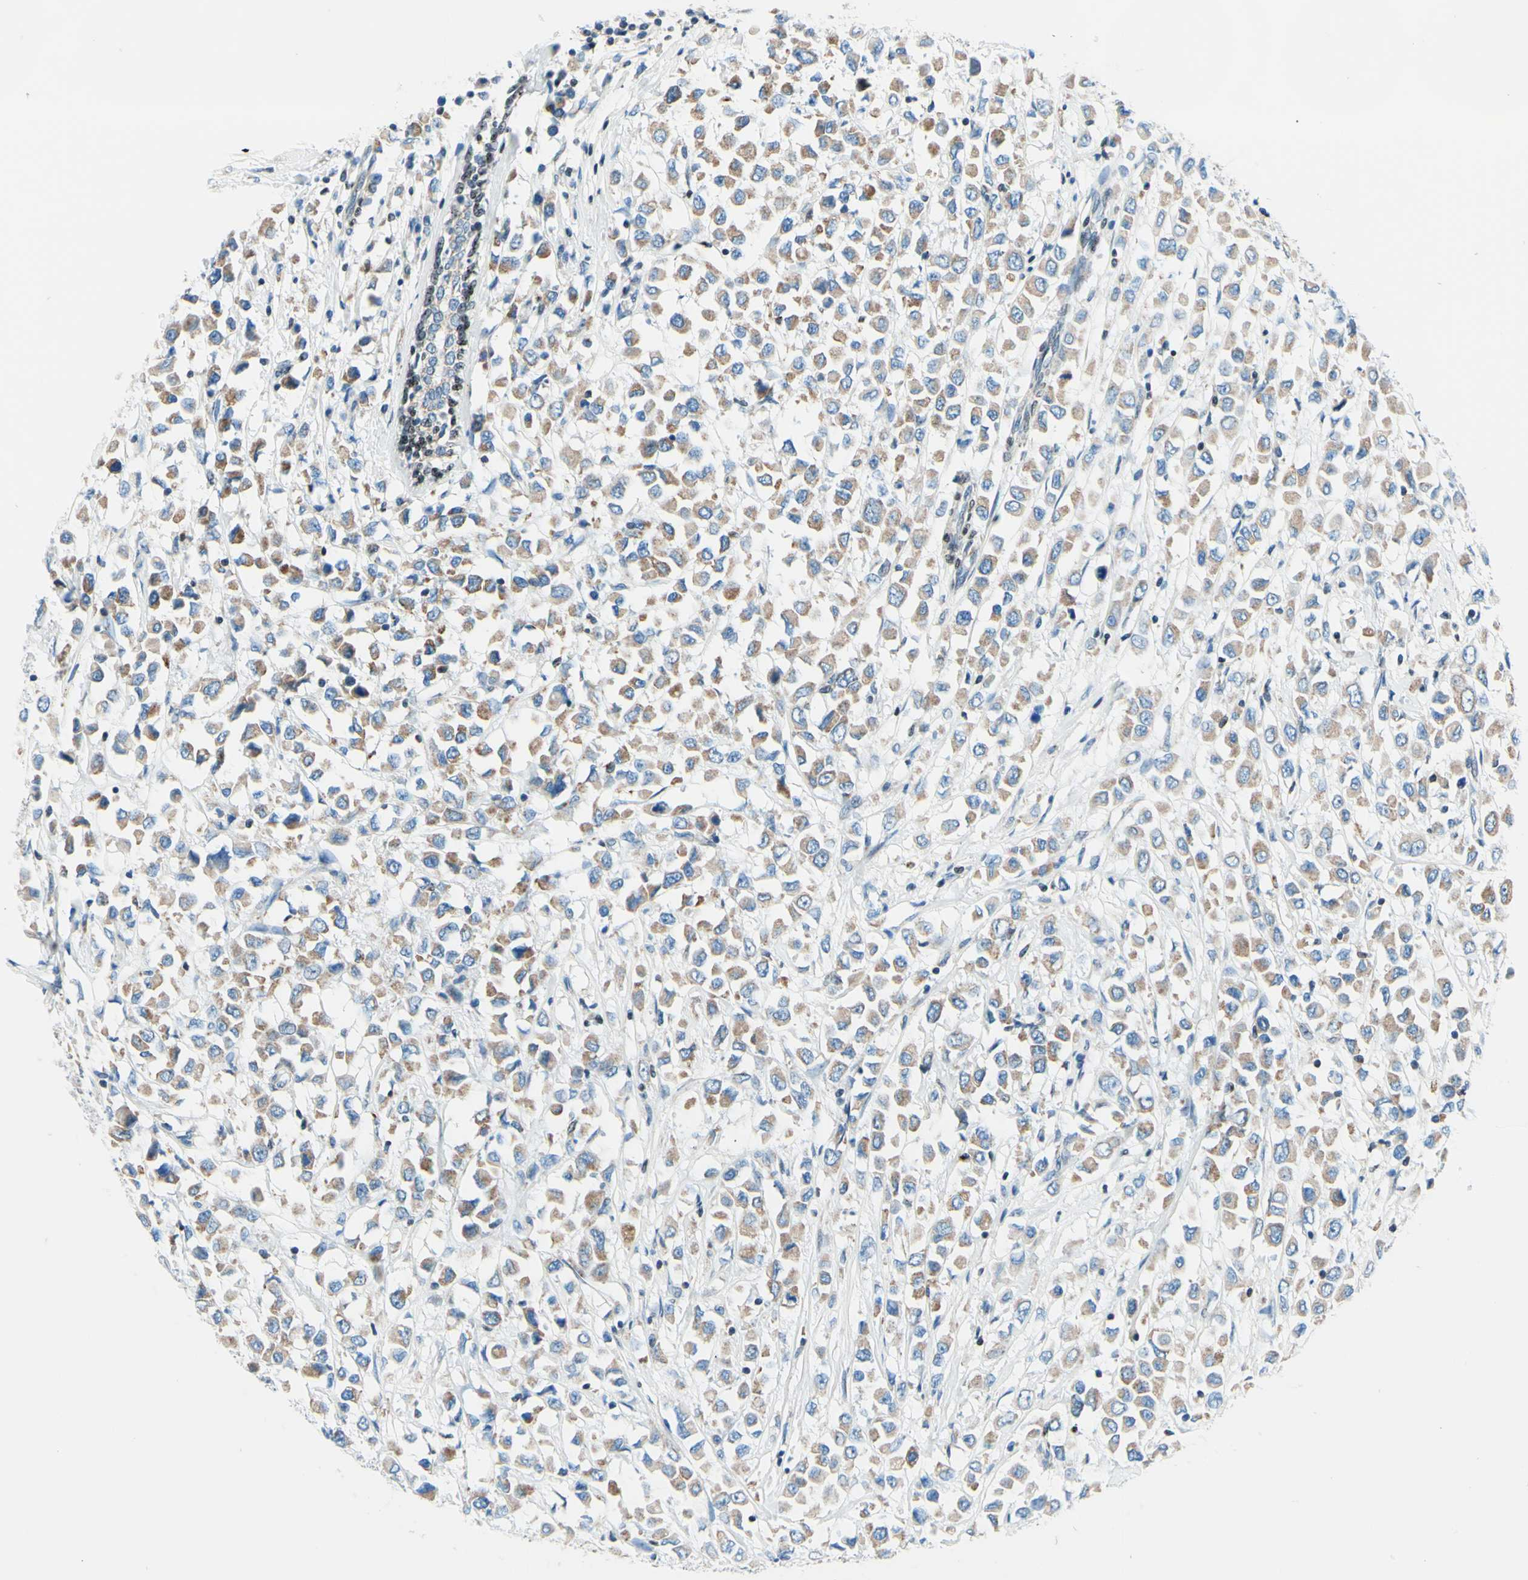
{"staining": {"intensity": "weak", "quantity": ">75%", "location": "cytoplasmic/membranous"}, "tissue": "breast cancer", "cell_type": "Tumor cells", "image_type": "cancer", "snomed": [{"axis": "morphology", "description": "Duct carcinoma"}, {"axis": "topography", "description": "Breast"}], "caption": "Immunohistochemical staining of human breast cancer (intraductal carcinoma) displays low levels of weak cytoplasmic/membranous expression in about >75% of tumor cells.", "gene": "CBX7", "patient": {"sex": "female", "age": 61}}